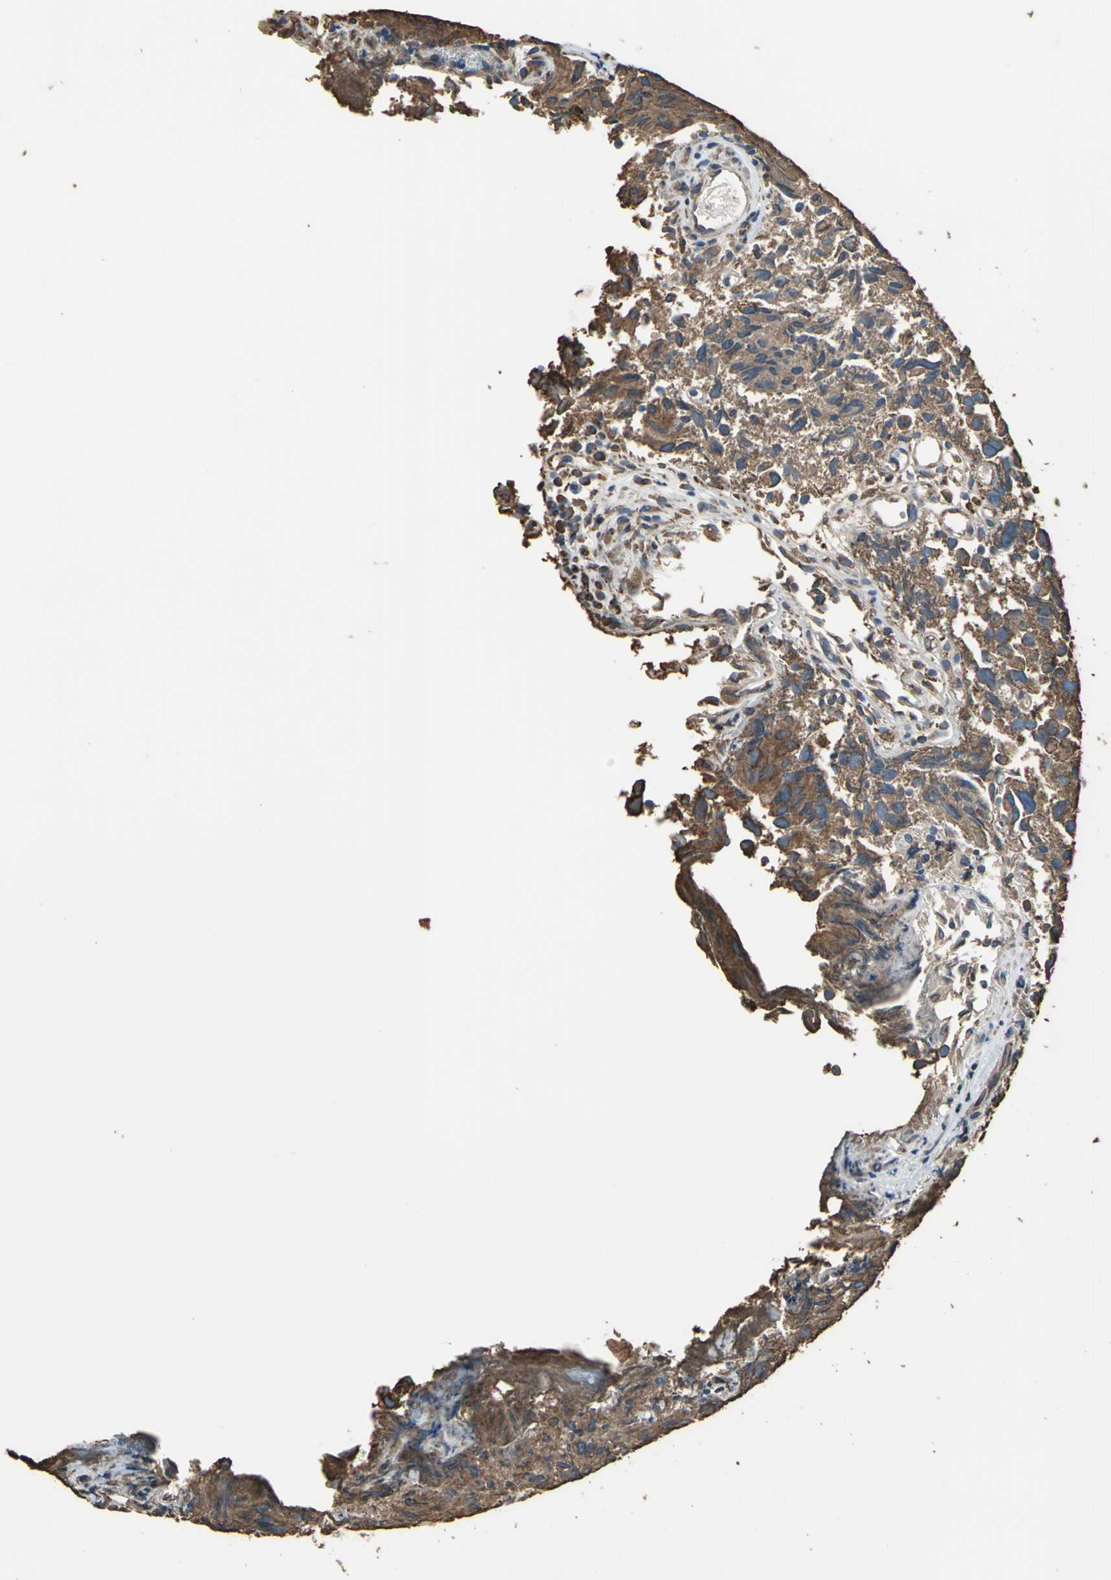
{"staining": {"intensity": "strong", "quantity": ">75%", "location": "cytoplasmic/membranous"}, "tissue": "urothelial cancer", "cell_type": "Tumor cells", "image_type": "cancer", "snomed": [{"axis": "morphology", "description": "Urothelial carcinoma, High grade"}, {"axis": "topography", "description": "Urinary bladder"}], "caption": "Human high-grade urothelial carcinoma stained with a brown dye exhibits strong cytoplasmic/membranous positive staining in approximately >75% of tumor cells.", "gene": "GPANK1", "patient": {"sex": "female", "age": 75}}